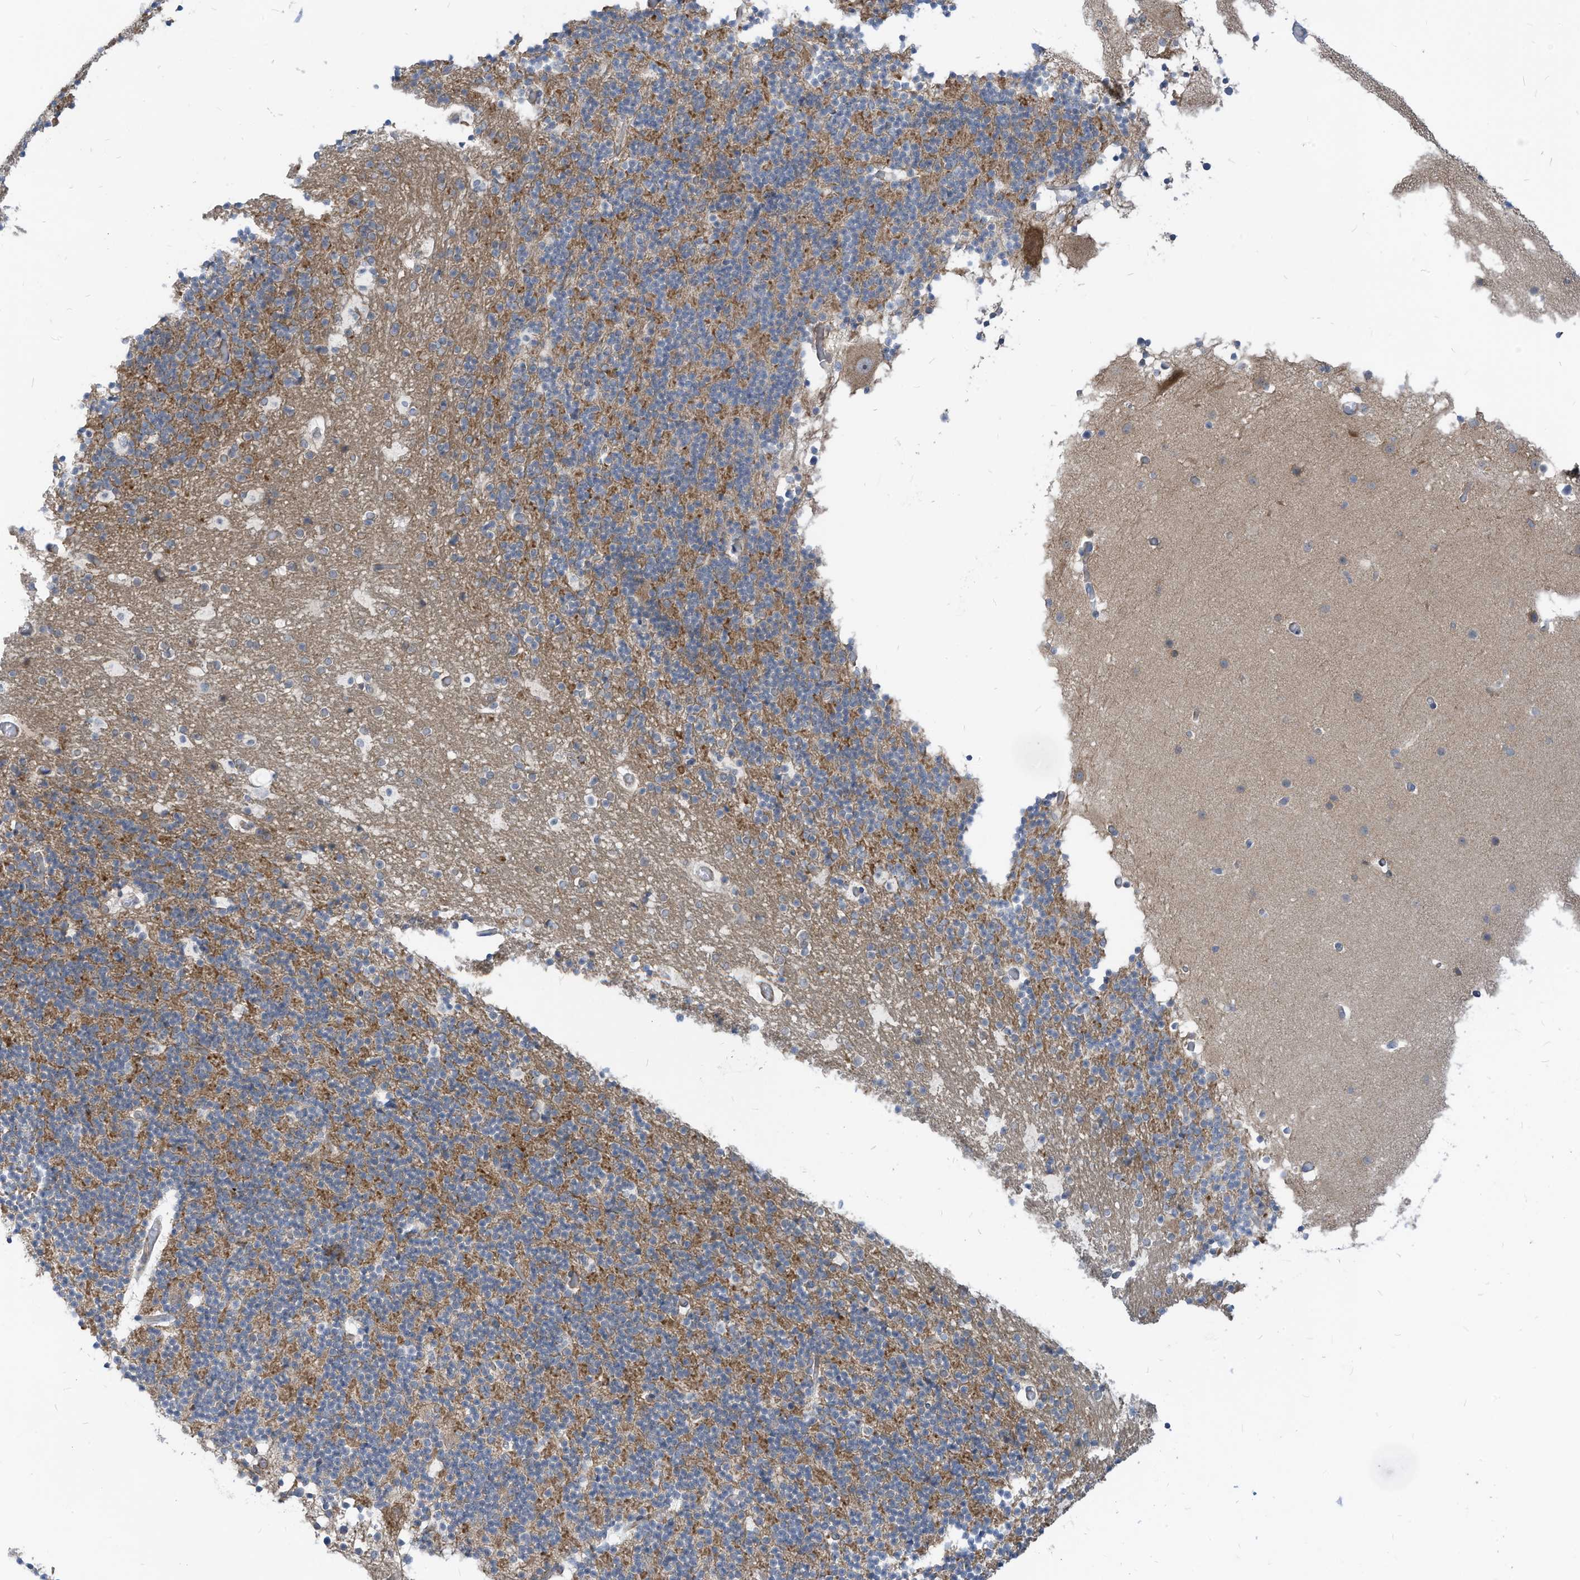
{"staining": {"intensity": "weak", "quantity": "25%-75%", "location": "cytoplasmic/membranous"}, "tissue": "cerebellum", "cell_type": "Cells in granular layer", "image_type": "normal", "snomed": [{"axis": "morphology", "description": "Normal tissue, NOS"}, {"axis": "topography", "description": "Cerebellum"}], "caption": "Cells in granular layer demonstrate low levels of weak cytoplasmic/membranous expression in about 25%-75% of cells in unremarkable cerebellum. (DAB = brown stain, brightfield microscopy at high magnification).", "gene": "GPATCH3", "patient": {"sex": "male", "age": 57}}